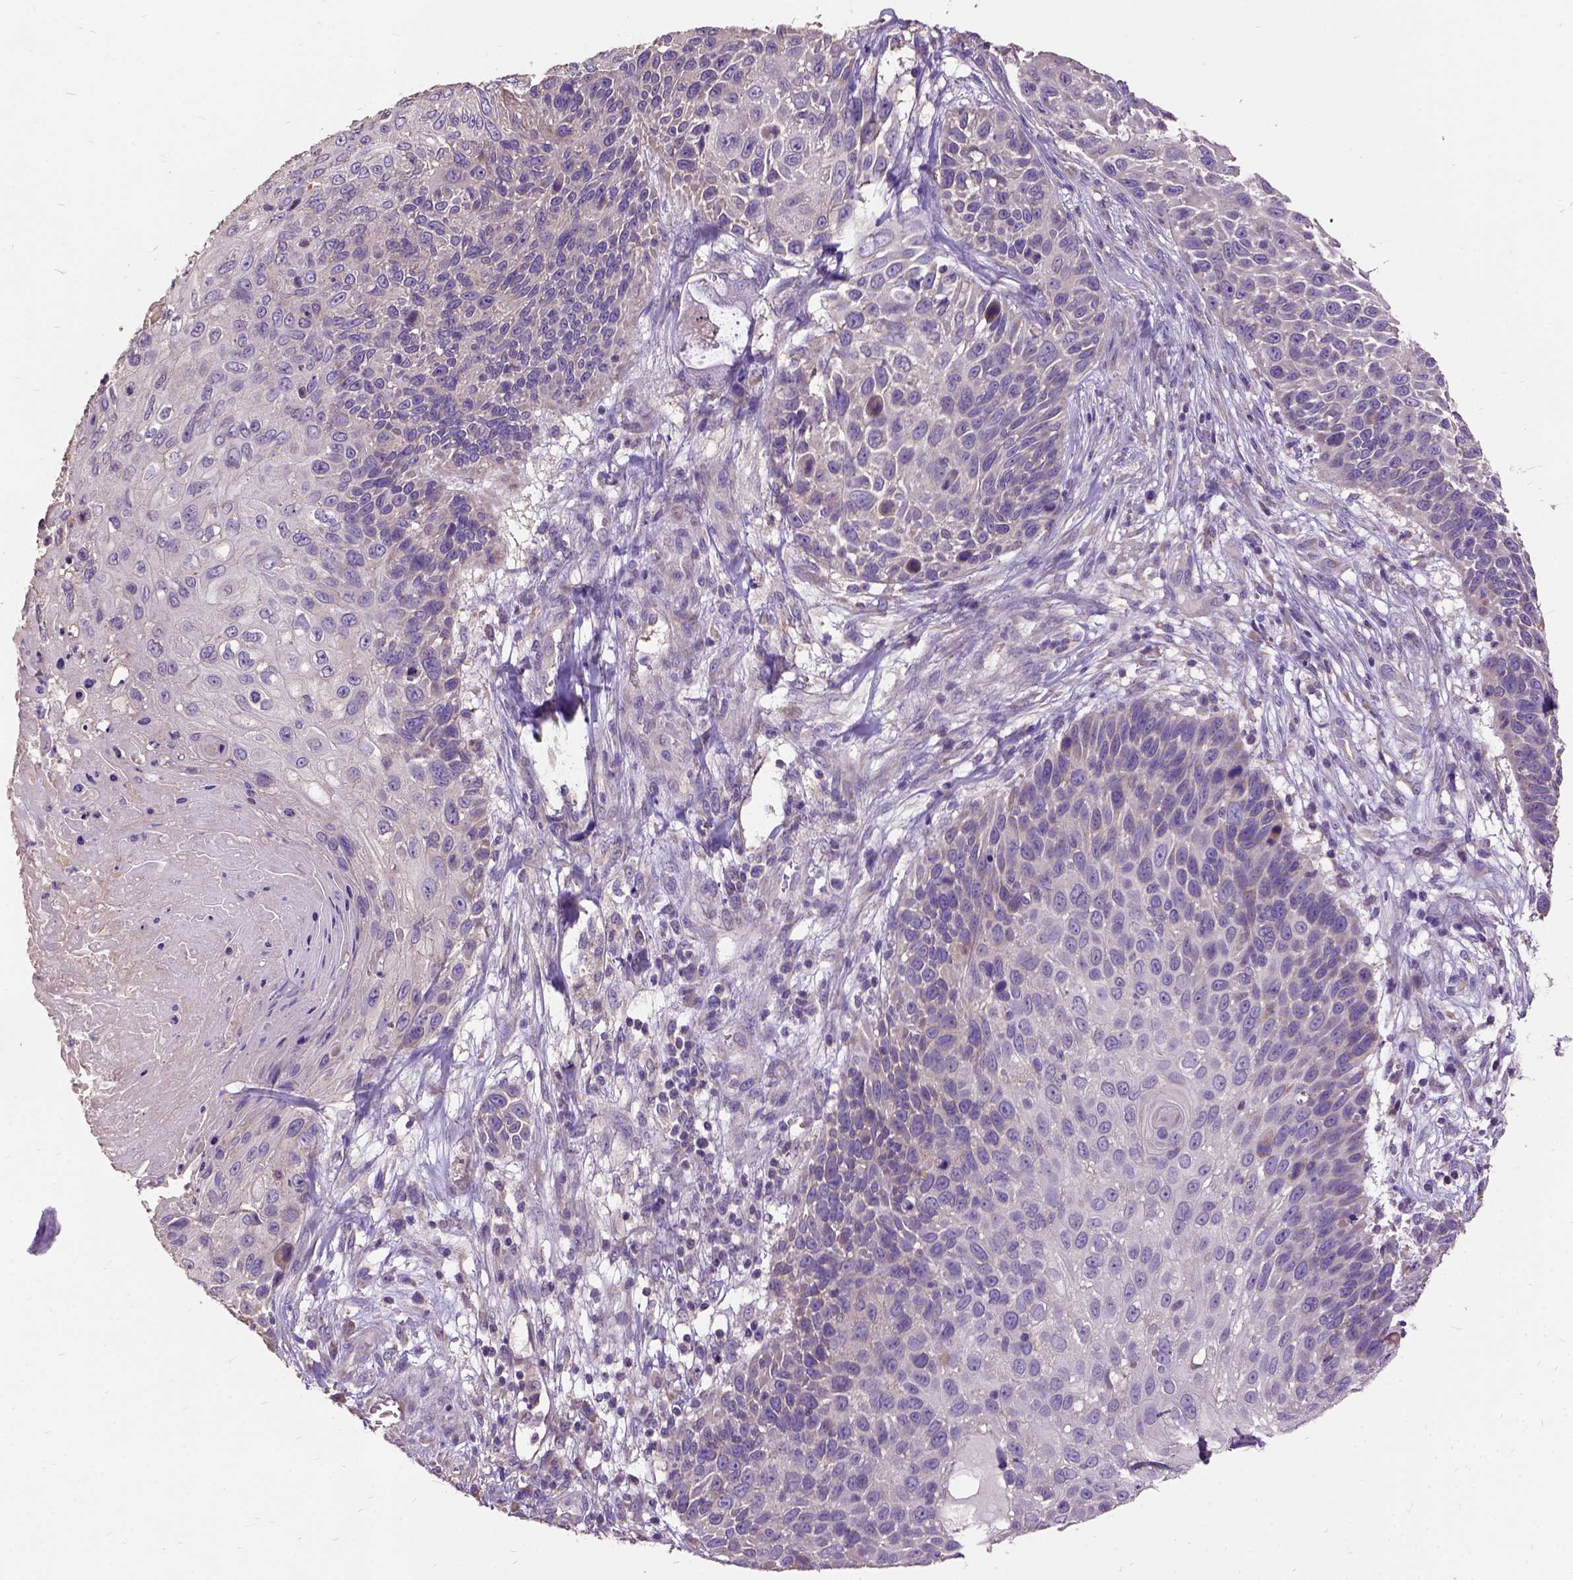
{"staining": {"intensity": "weak", "quantity": "<25%", "location": "cytoplasmic/membranous"}, "tissue": "skin cancer", "cell_type": "Tumor cells", "image_type": "cancer", "snomed": [{"axis": "morphology", "description": "Squamous cell carcinoma, NOS"}, {"axis": "topography", "description": "Skin"}], "caption": "An immunohistochemistry micrograph of squamous cell carcinoma (skin) is shown. There is no staining in tumor cells of squamous cell carcinoma (skin). (Immunohistochemistry (ihc), brightfield microscopy, high magnification).", "gene": "DQX1", "patient": {"sex": "male", "age": 92}}